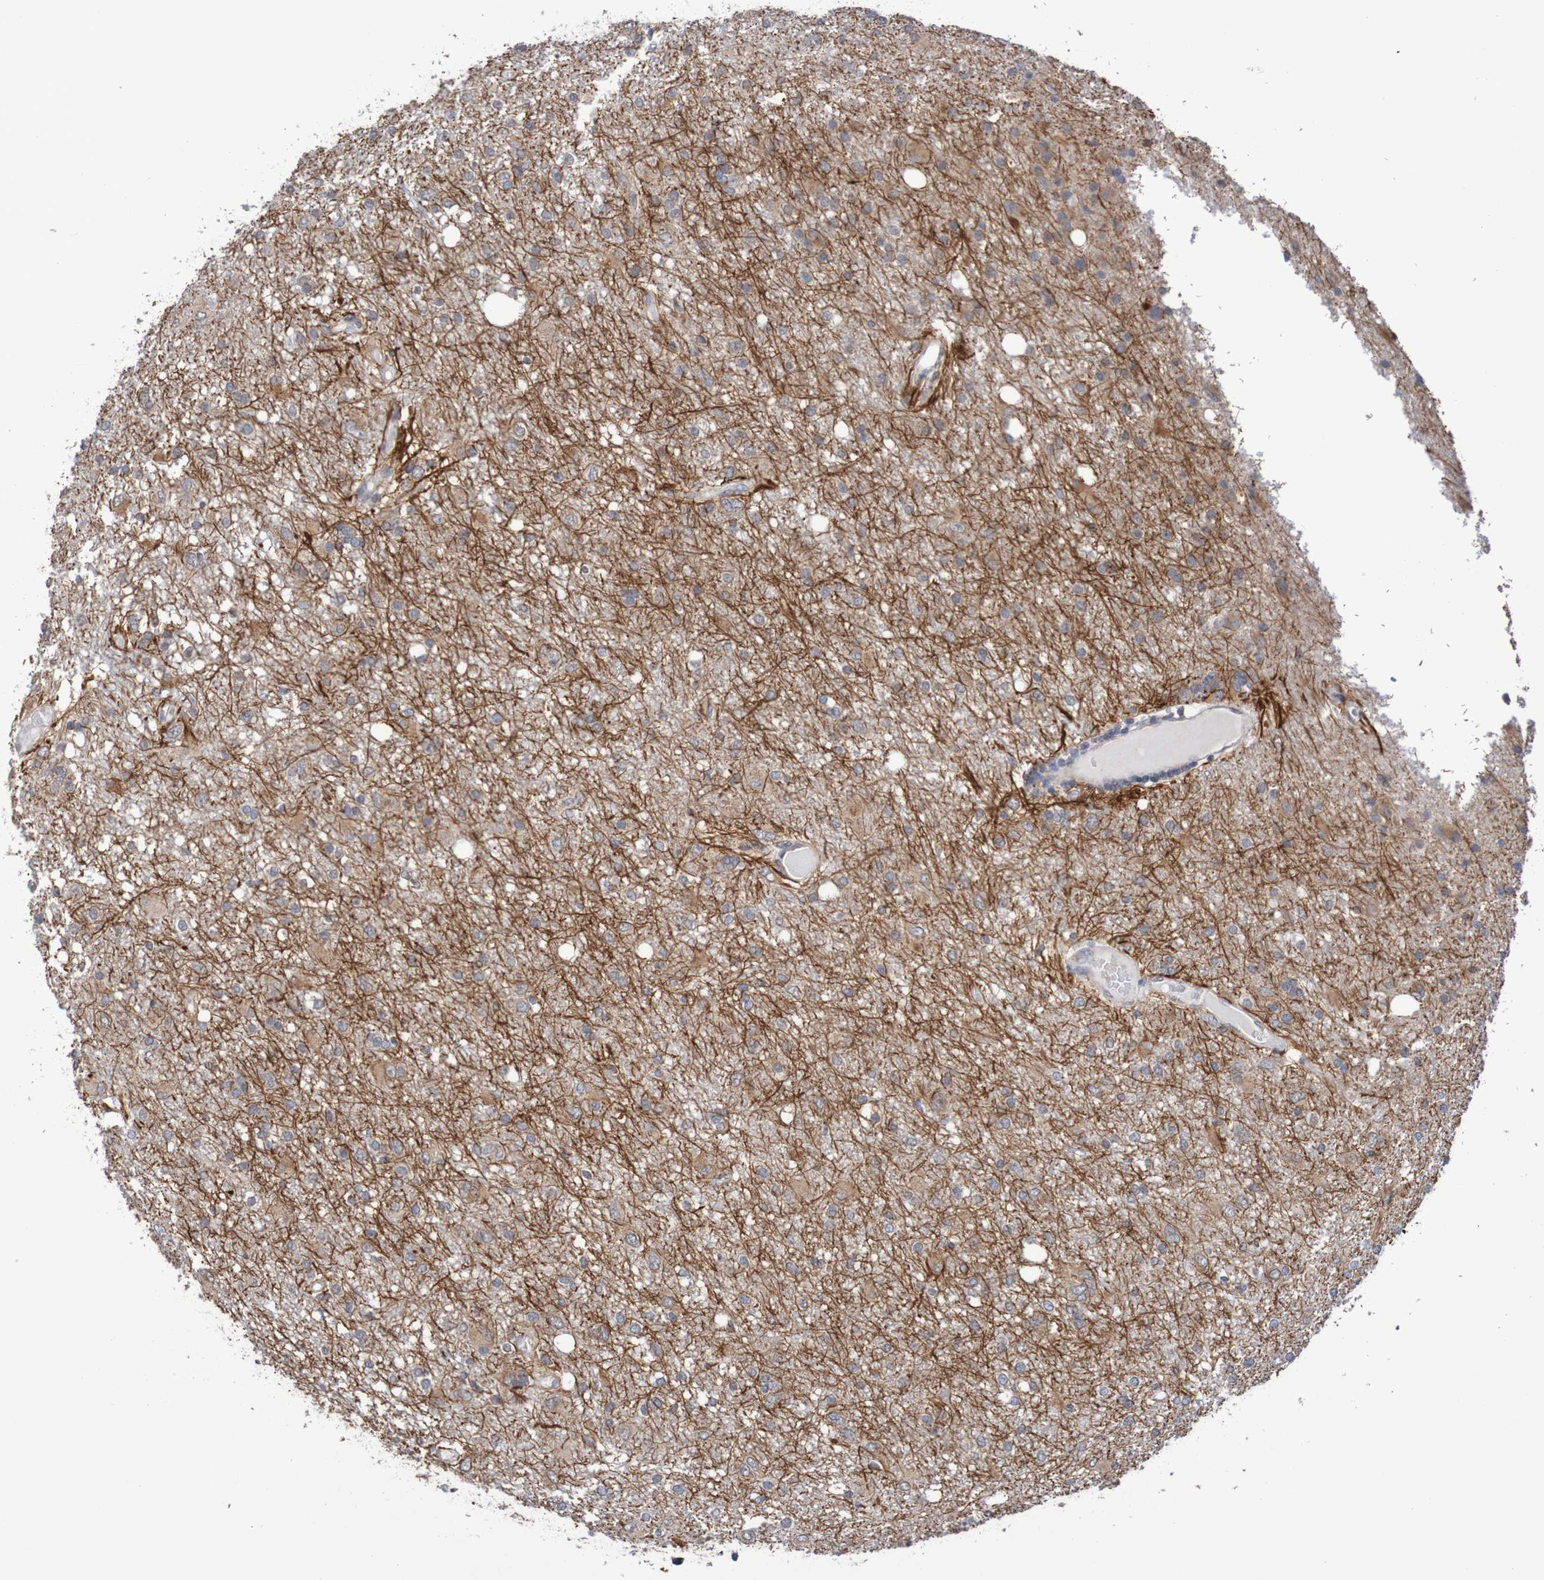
{"staining": {"intensity": "weak", "quantity": "25%-75%", "location": "cytoplasmic/membranous"}, "tissue": "glioma", "cell_type": "Tumor cells", "image_type": "cancer", "snomed": [{"axis": "morphology", "description": "Glioma, malignant, High grade"}, {"axis": "topography", "description": "Brain"}], "caption": "Immunohistochemical staining of human malignant glioma (high-grade) shows weak cytoplasmic/membranous protein positivity in approximately 25%-75% of tumor cells. (DAB (3,3'-diaminobenzidine) IHC with brightfield microscopy, high magnification).", "gene": "DVL1", "patient": {"sex": "female", "age": 59}}